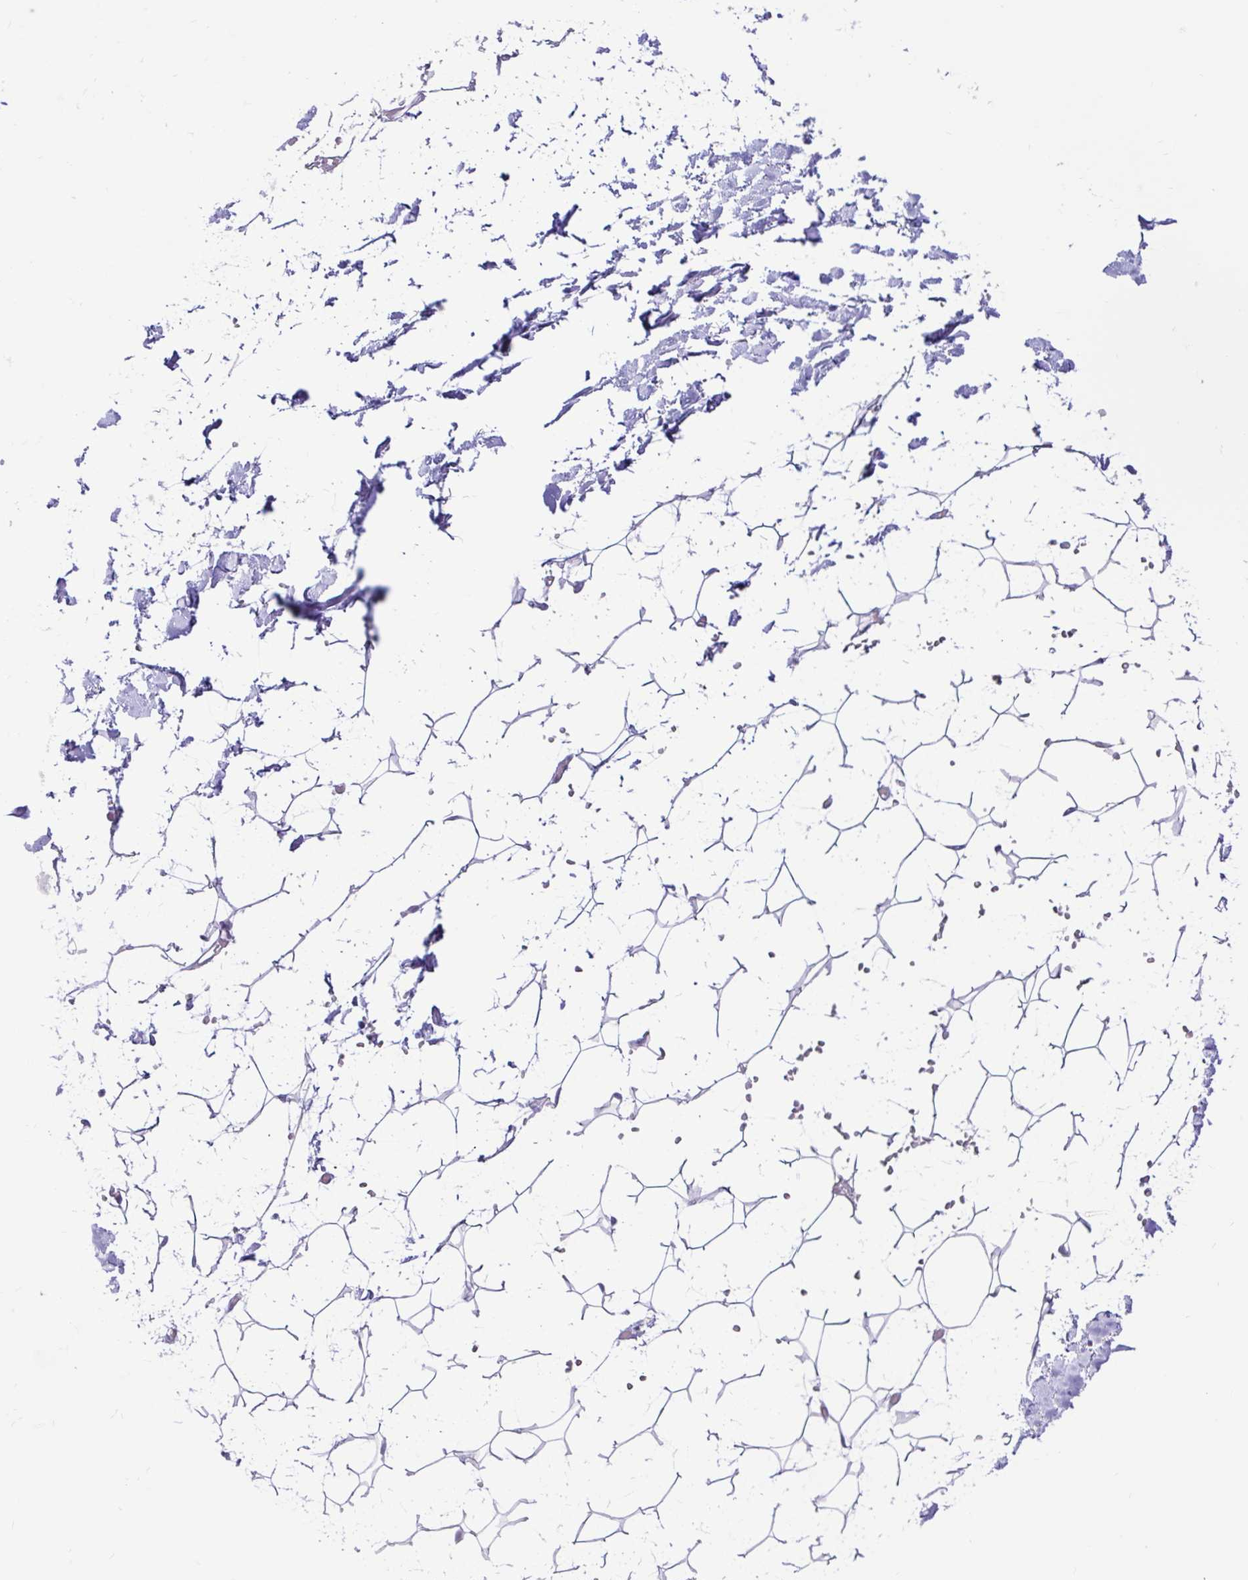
{"staining": {"intensity": "negative", "quantity": "none", "location": "none"}, "tissue": "adipose tissue", "cell_type": "Adipocytes", "image_type": "normal", "snomed": [{"axis": "morphology", "description": "Normal tissue, NOS"}, {"axis": "topography", "description": "Skin"}, {"axis": "topography", "description": "Peripheral nerve tissue"}], "caption": "DAB (3,3'-diaminobenzidine) immunohistochemical staining of benign human adipose tissue demonstrates no significant staining in adipocytes.", "gene": "NHLH2", "patient": {"sex": "female", "age": 56}}